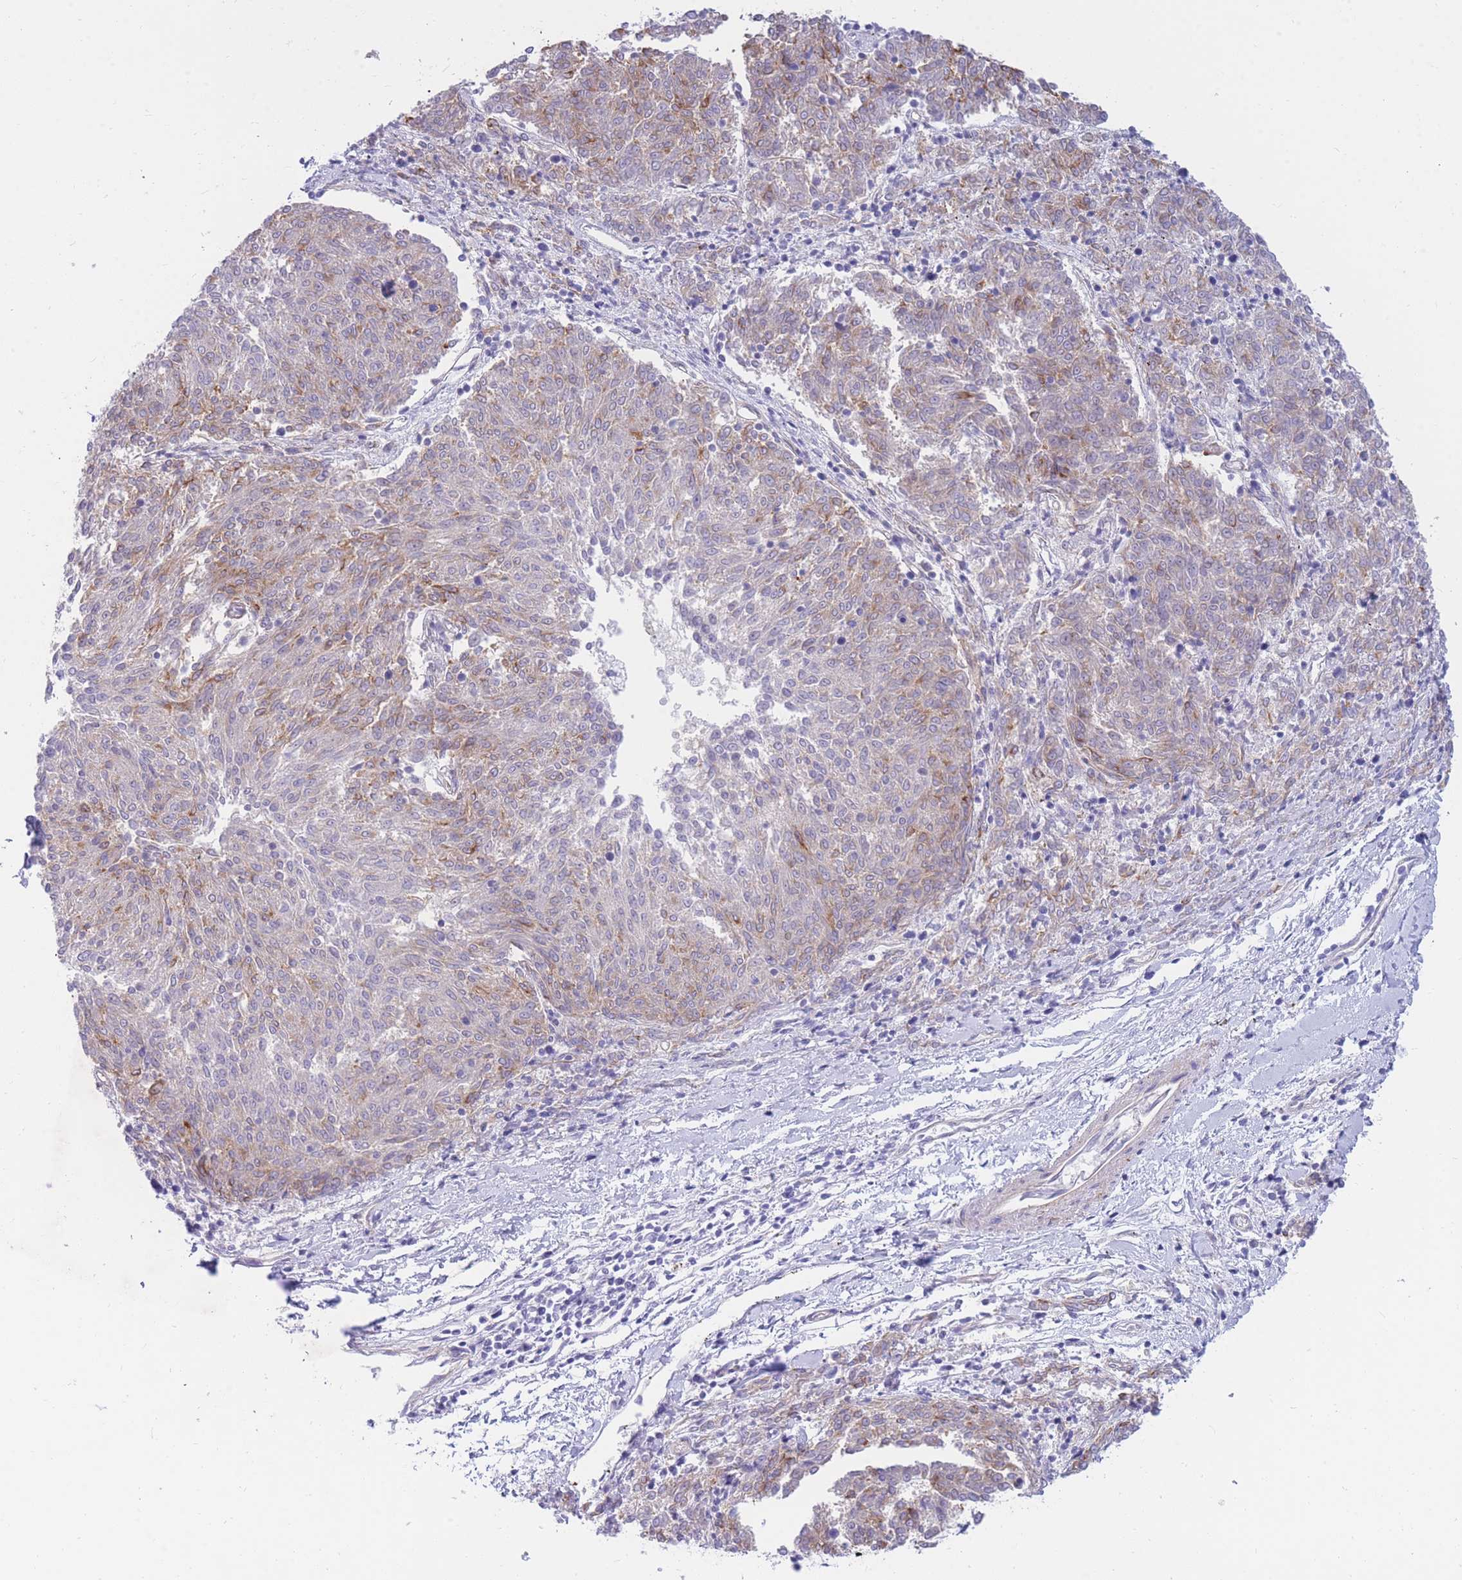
{"staining": {"intensity": "weak", "quantity": "<25%", "location": "cytoplasmic/membranous"}, "tissue": "melanoma", "cell_type": "Tumor cells", "image_type": "cancer", "snomed": [{"axis": "morphology", "description": "Malignant melanoma, NOS"}, {"axis": "topography", "description": "Skin"}], "caption": "Micrograph shows no protein expression in tumor cells of melanoma tissue.", "gene": "NKX1-2", "patient": {"sex": "female", "age": 72}}